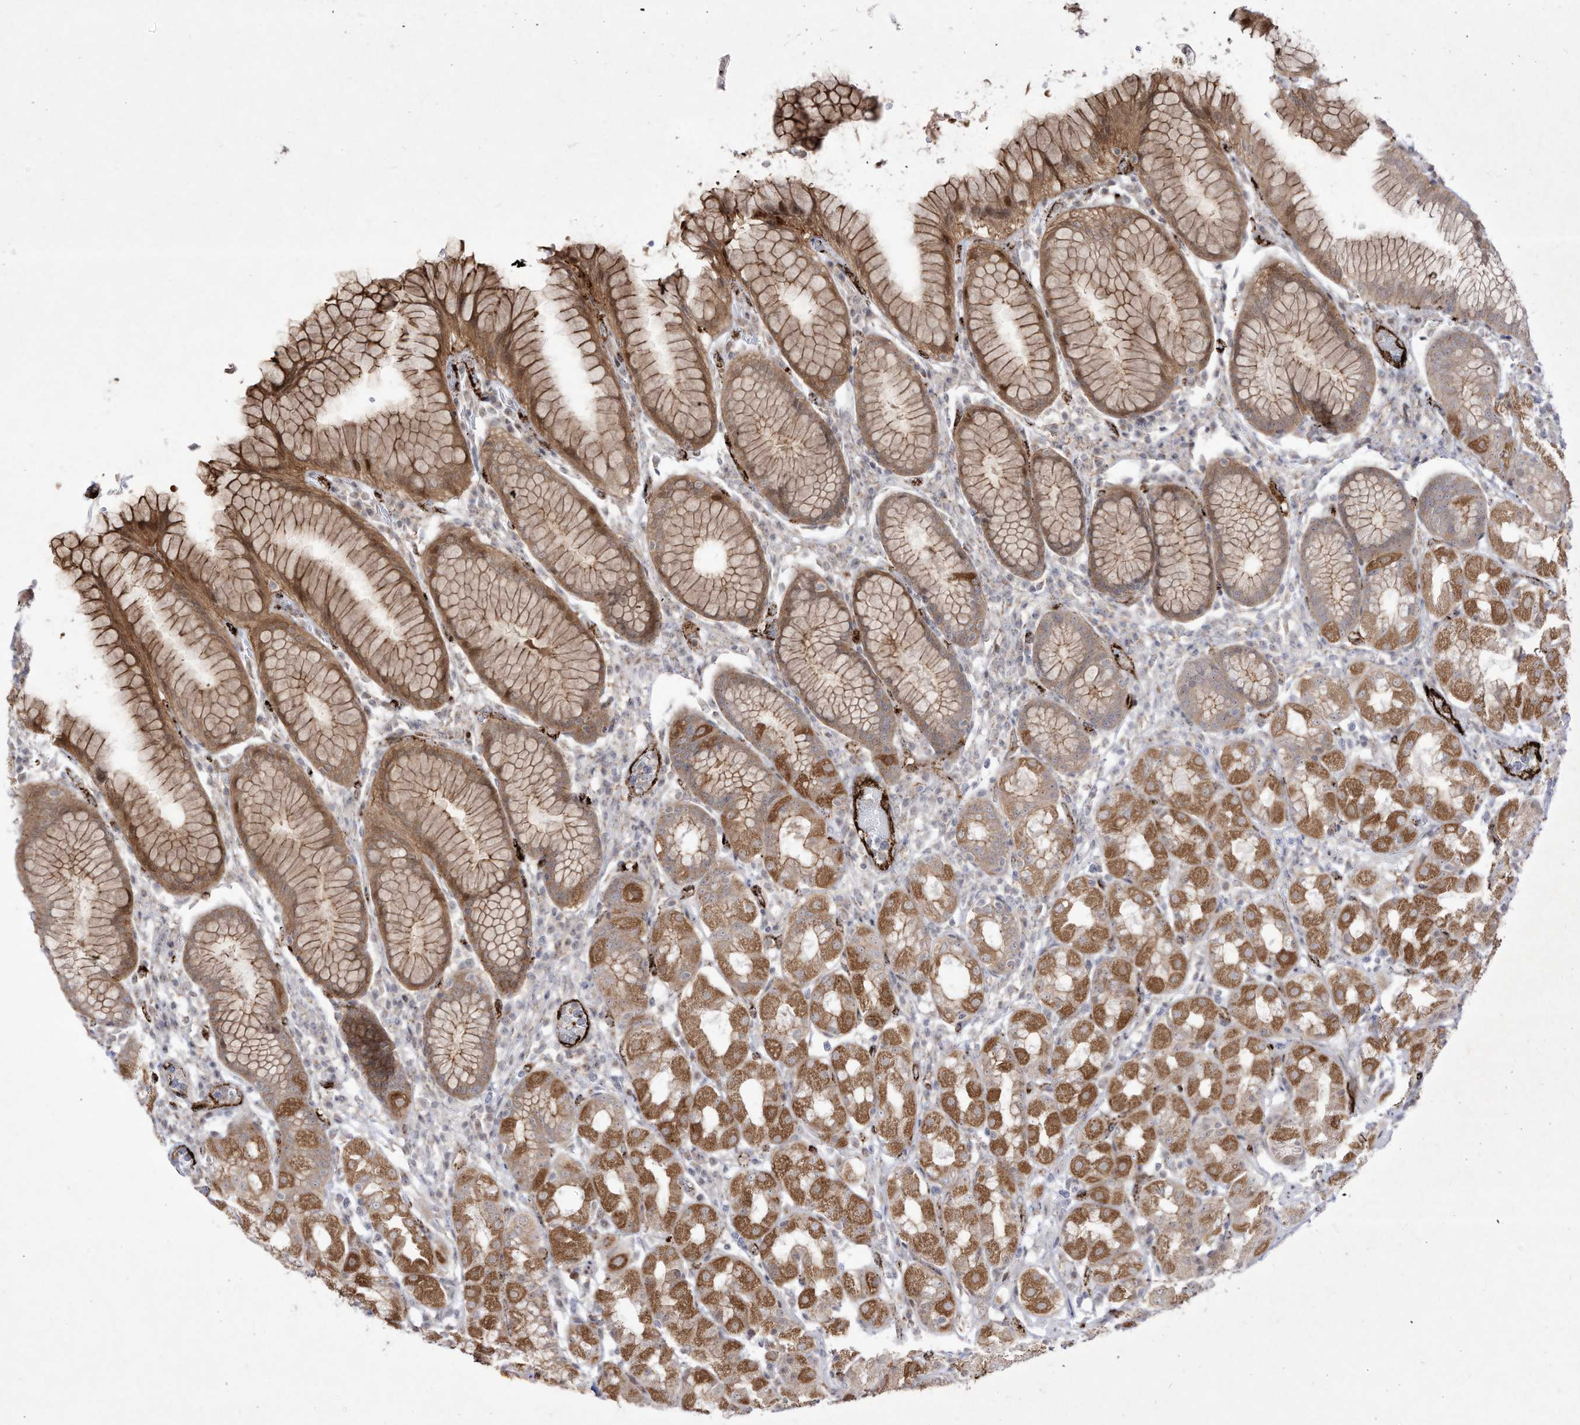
{"staining": {"intensity": "moderate", "quantity": ">75%", "location": "cytoplasmic/membranous,nuclear"}, "tissue": "stomach", "cell_type": "Glandular cells", "image_type": "normal", "snomed": [{"axis": "morphology", "description": "Normal tissue, NOS"}, {"axis": "topography", "description": "Stomach, lower"}], "caption": "This micrograph reveals unremarkable stomach stained with immunohistochemistry to label a protein in brown. The cytoplasmic/membranous,nuclear of glandular cells show moderate positivity for the protein. Nuclei are counter-stained blue.", "gene": "ZGRF1", "patient": {"sex": "female", "age": 56}}